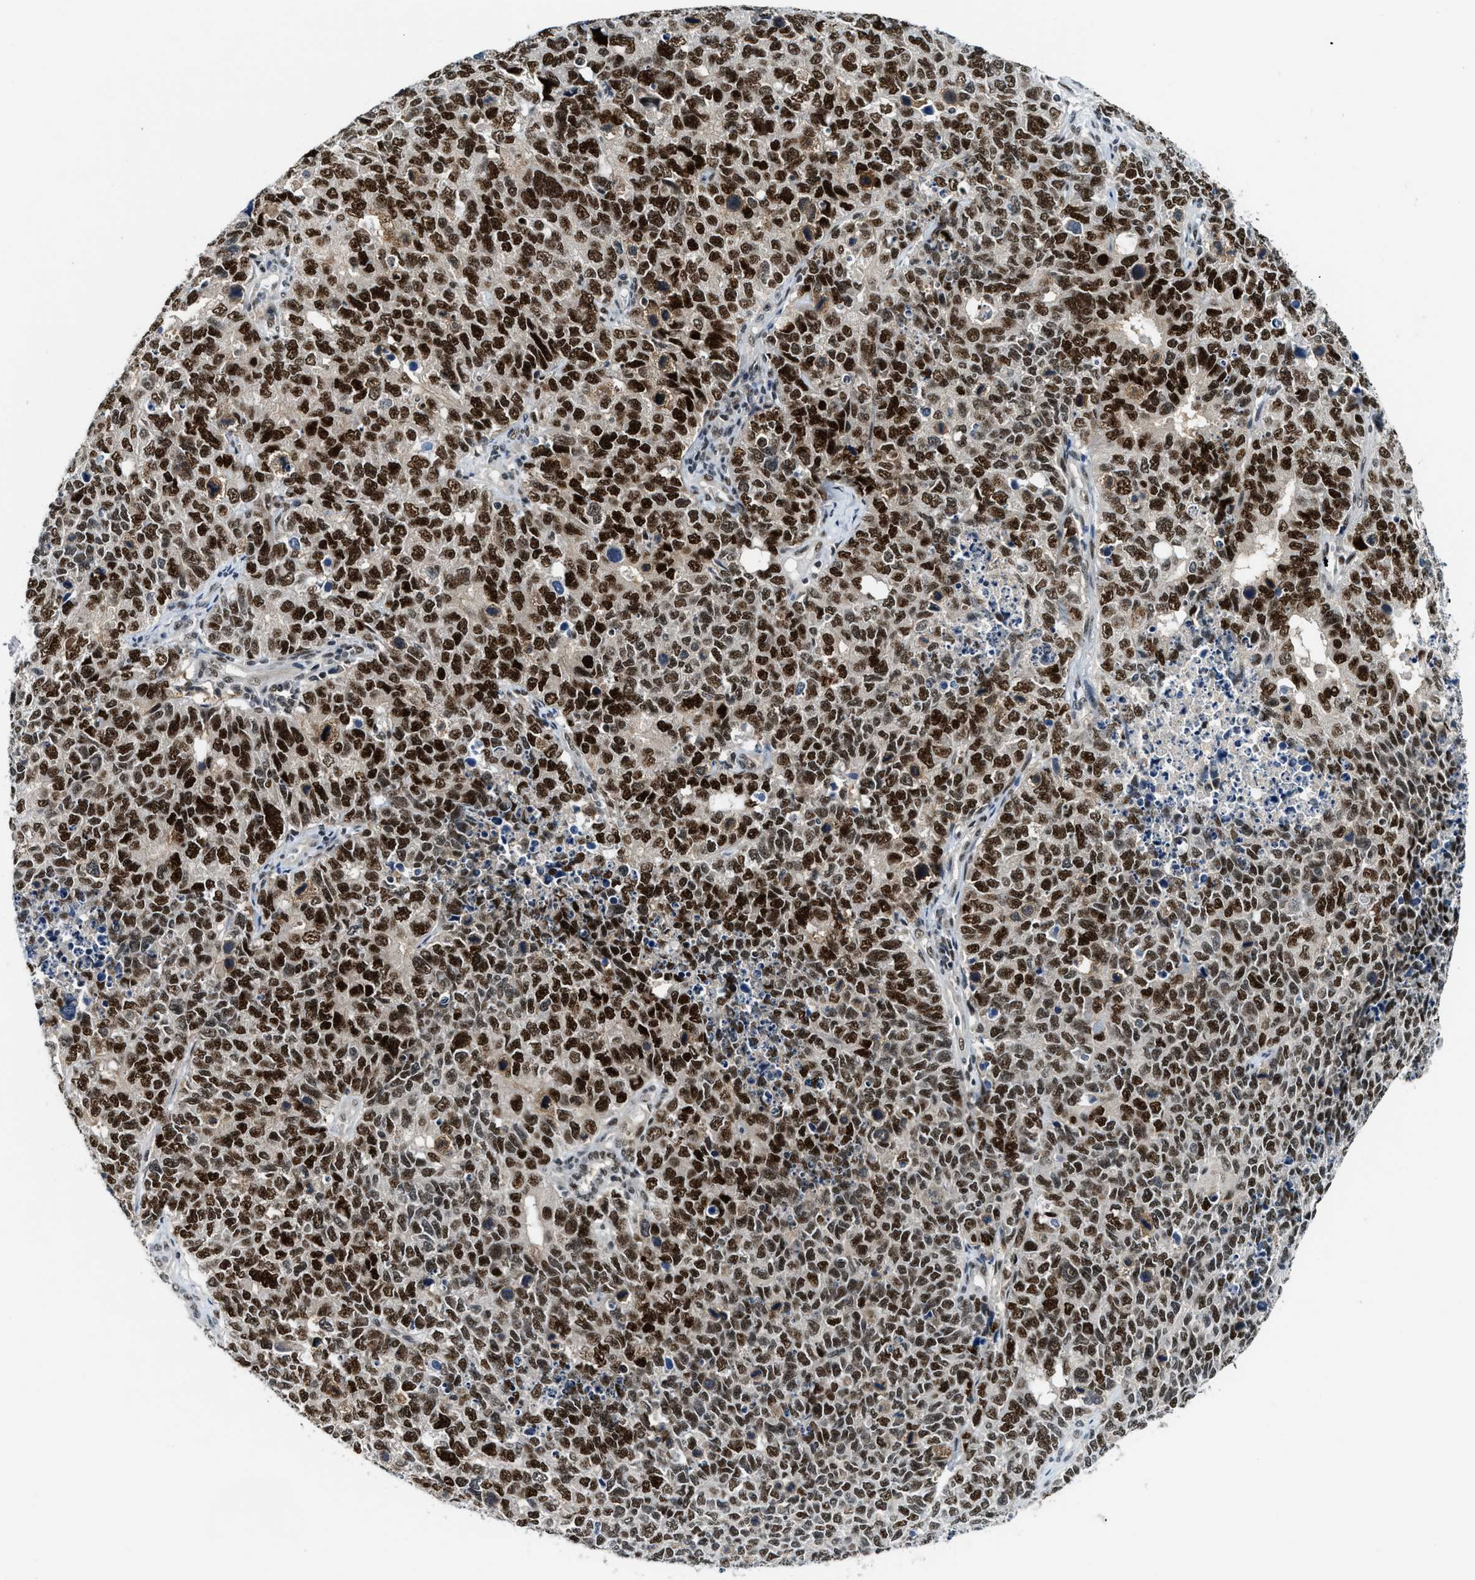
{"staining": {"intensity": "strong", "quantity": ">75%", "location": "nuclear"}, "tissue": "cervical cancer", "cell_type": "Tumor cells", "image_type": "cancer", "snomed": [{"axis": "morphology", "description": "Squamous cell carcinoma, NOS"}, {"axis": "topography", "description": "Cervix"}], "caption": "An immunohistochemistry (IHC) photomicrograph of neoplastic tissue is shown. Protein staining in brown labels strong nuclear positivity in squamous cell carcinoma (cervical) within tumor cells.", "gene": "NCOA1", "patient": {"sex": "female", "age": 63}}